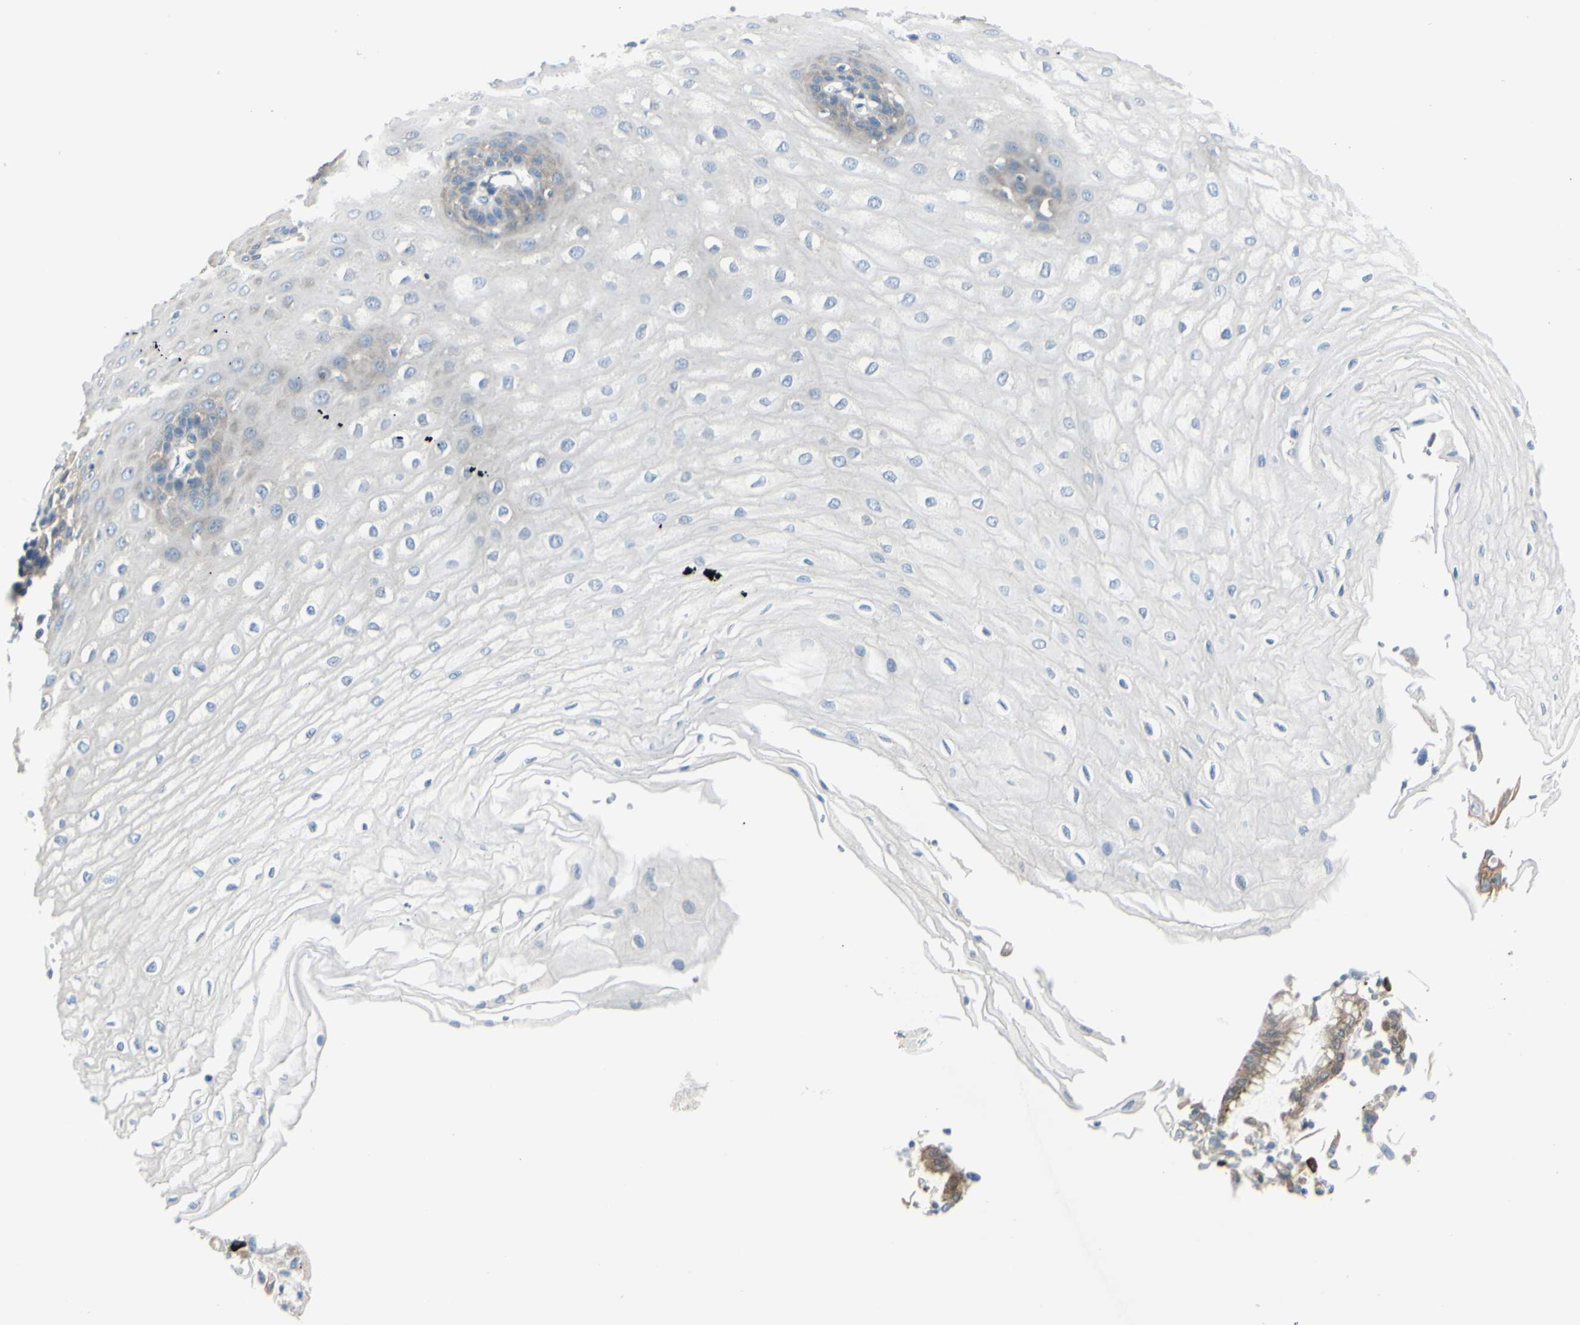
{"staining": {"intensity": "moderate", "quantity": "25%-75%", "location": "cytoplasmic/membranous"}, "tissue": "esophagus", "cell_type": "Squamous epithelial cells", "image_type": "normal", "snomed": [{"axis": "morphology", "description": "Normal tissue, NOS"}, {"axis": "morphology", "description": "Squamous cell carcinoma, NOS"}, {"axis": "topography", "description": "Esophagus"}], "caption": "Unremarkable esophagus was stained to show a protein in brown. There is medium levels of moderate cytoplasmic/membranous positivity in approximately 25%-75% of squamous epithelial cells. (DAB IHC with brightfield microscopy, high magnification).", "gene": "SELENOS", "patient": {"sex": "male", "age": 65}}